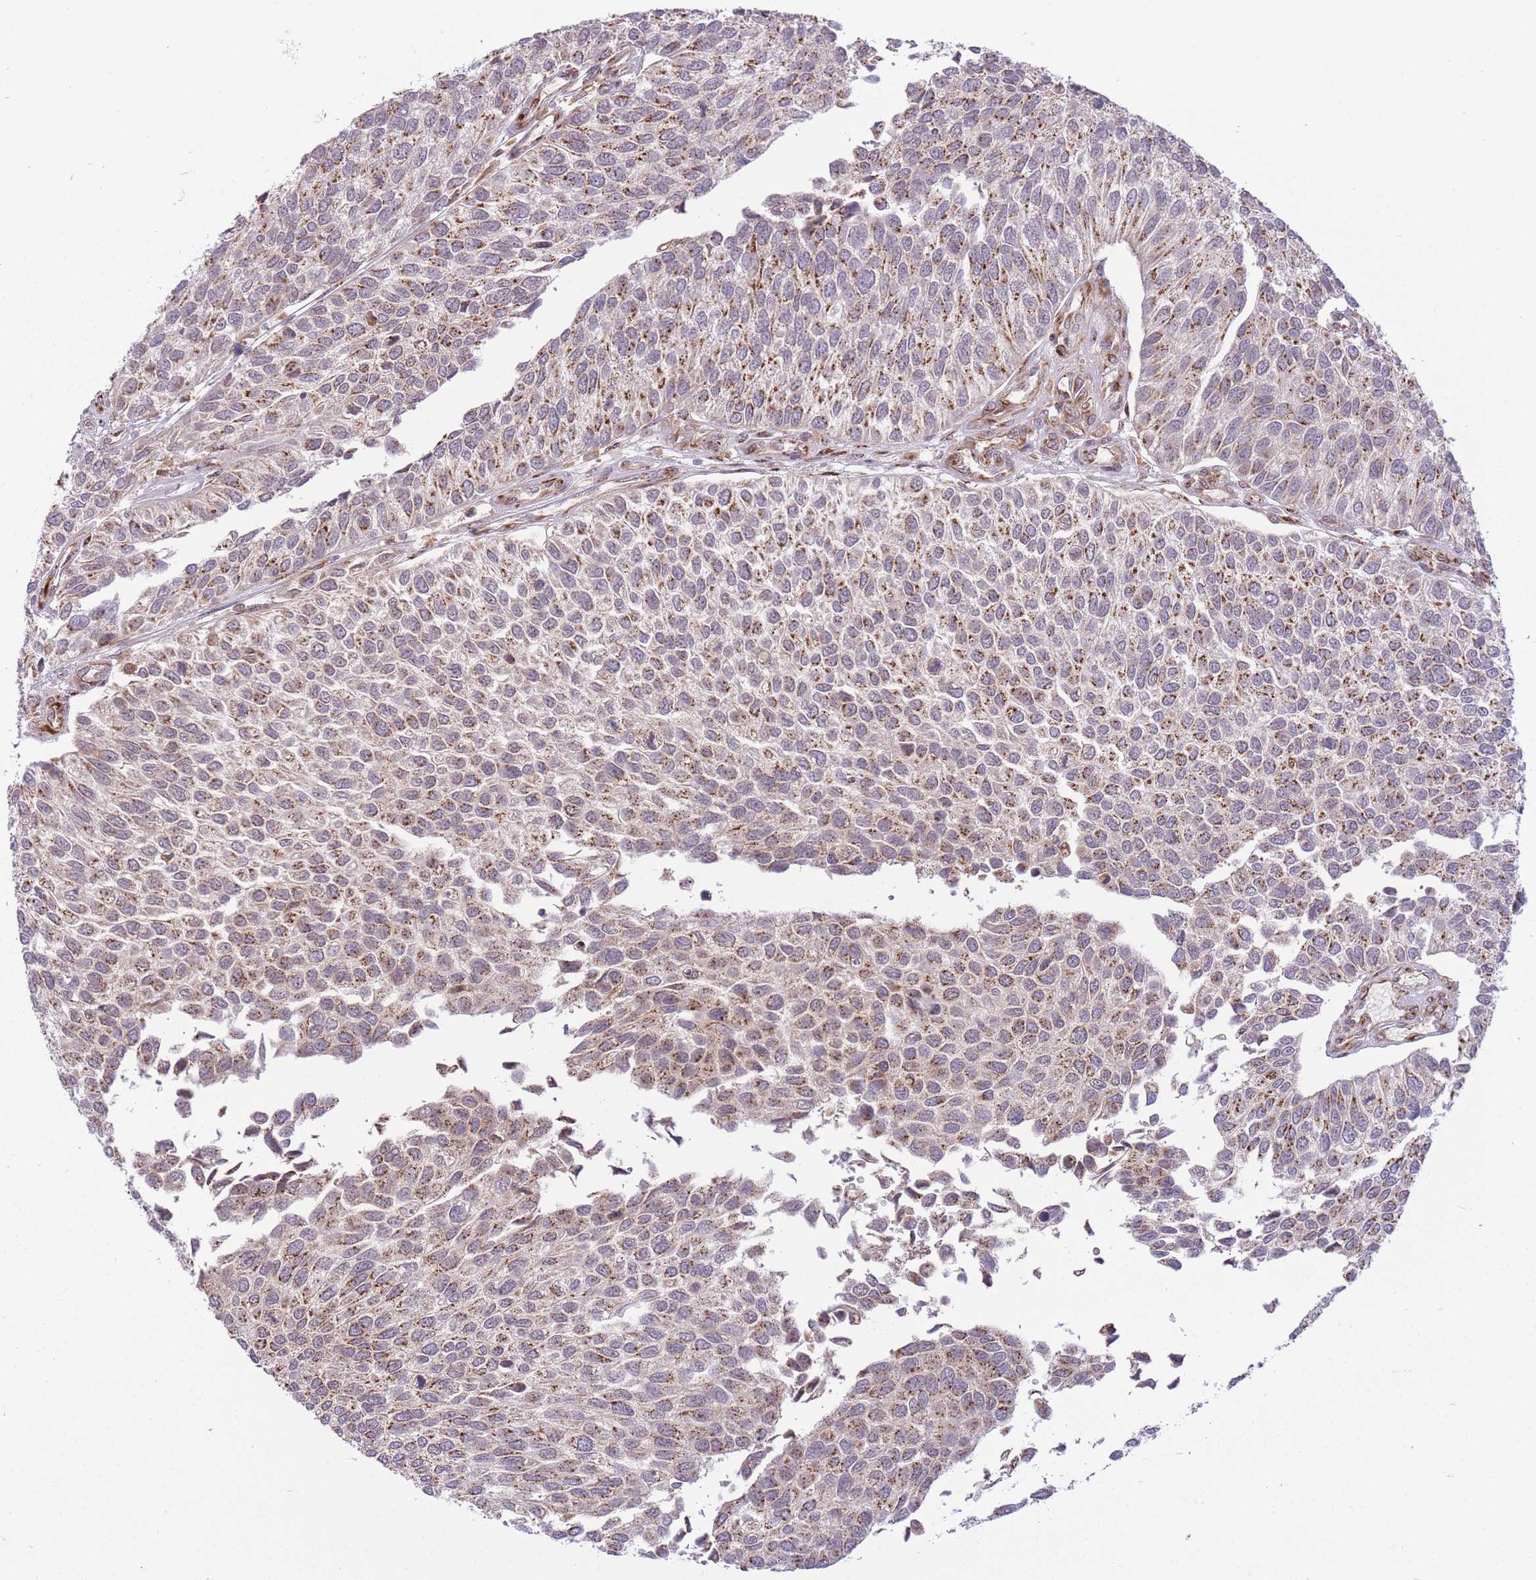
{"staining": {"intensity": "moderate", "quantity": ">75%", "location": "cytoplasmic/membranous"}, "tissue": "urothelial cancer", "cell_type": "Tumor cells", "image_type": "cancer", "snomed": [{"axis": "morphology", "description": "Urothelial carcinoma, NOS"}, {"axis": "topography", "description": "Urinary bladder"}], "caption": "Immunohistochemistry micrograph of neoplastic tissue: human urothelial cancer stained using immunohistochemistry (IHC) exhibits medium levels of moderate protein expression localized specifically in the cytoplasmic/membranous of tumor cells, appearing as a cytoplasmic/membranous brown color.", "gene": "ZBED5", "patient": {"sex": "male", "age": 55}}